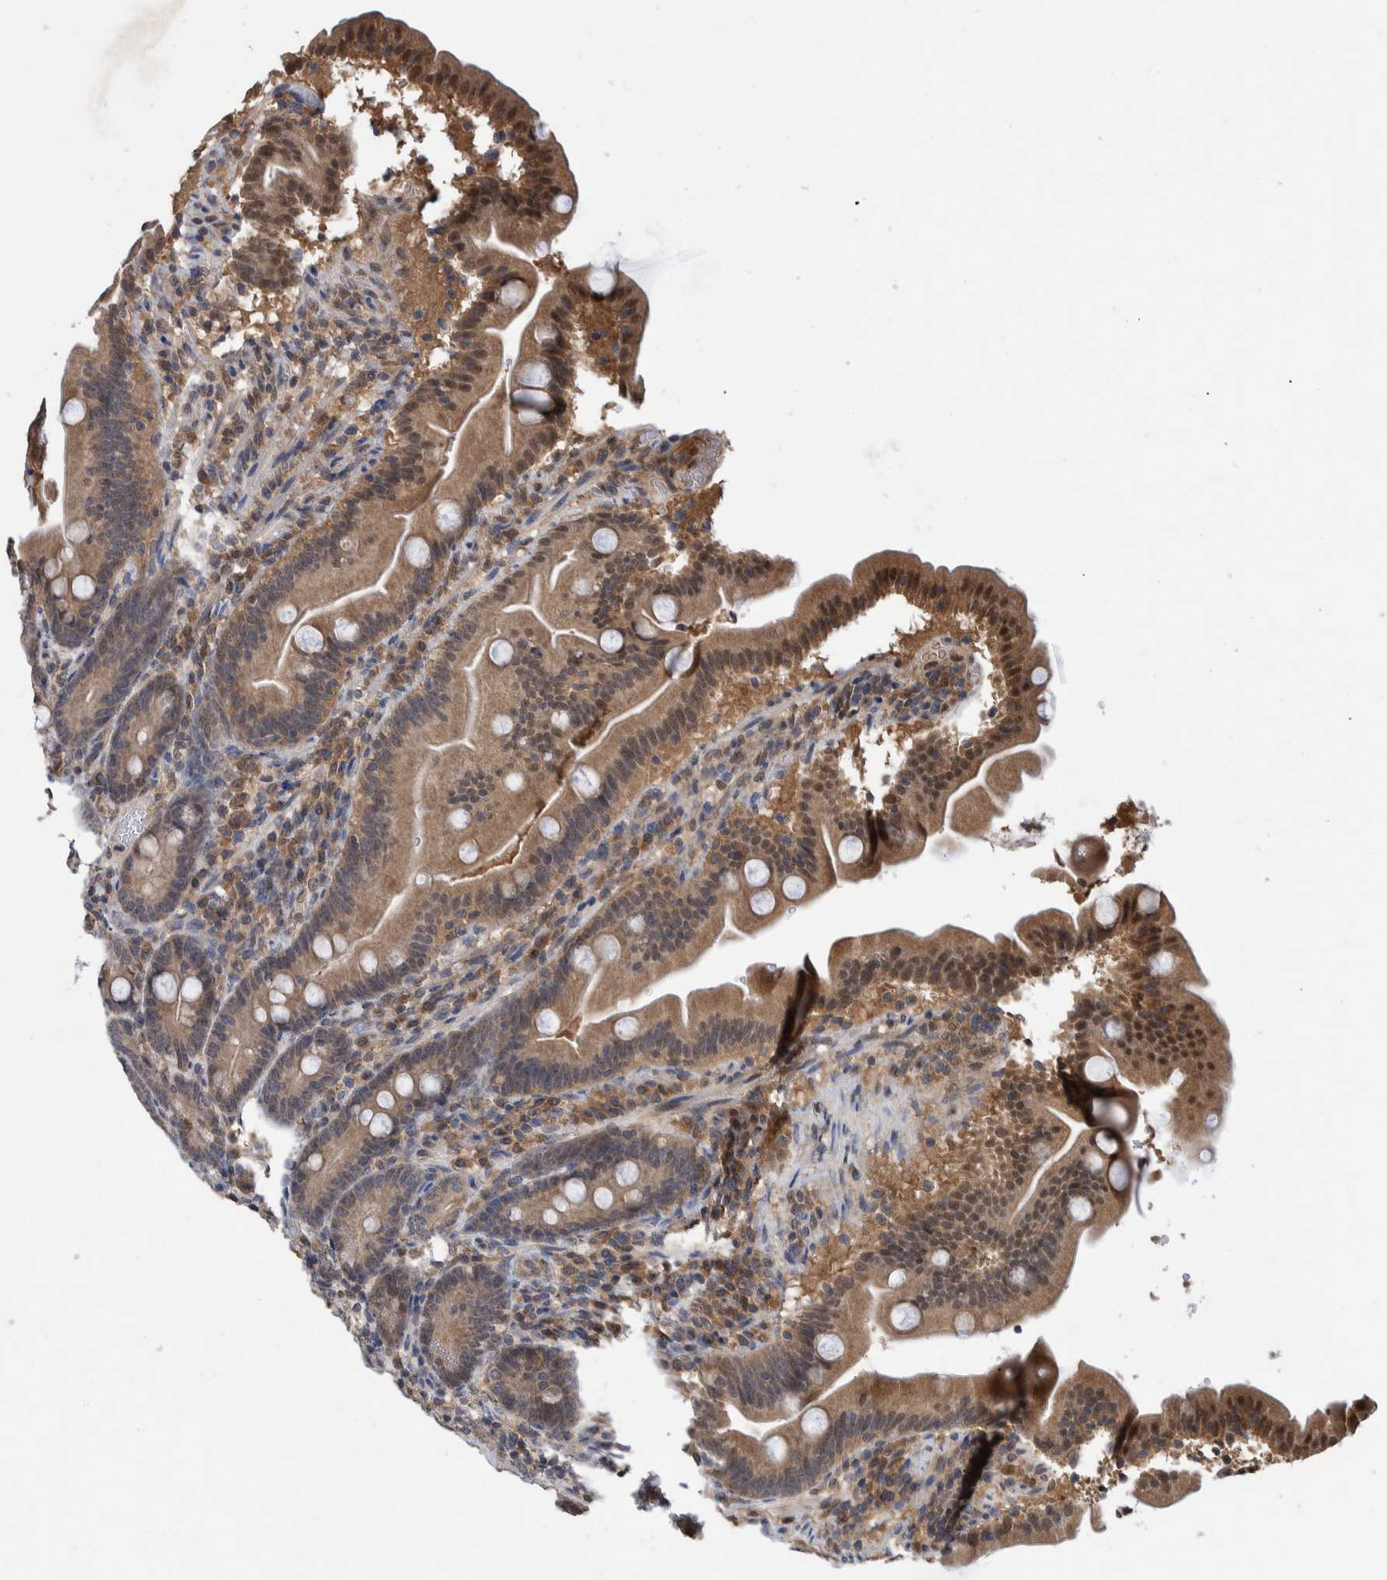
{"staining": {"intensity": "moderate", "quantity": "<25%", "location": "cytoplasmic/membranous,nuclear"}, "tissue": "duodenum", "cell_type": "Glandular cells", "image_type": "normal", "snomed": [{"axis": "morphology", "description": "Normal tissue, NOS"}, {"axis": "topography", "description": "Duodenum"}], "caption": "Immunohistochemical staining of unremarkable duodenum demonstrates moderate cytoplasmic/membranous,nuclear protein positivity in approximately <25% of glandular cells. The protein of interest is shown in brown color, while the nuclei are stained blue.", "gene": "PLPBP", "patient": {"sex": "male", "age": 54}}